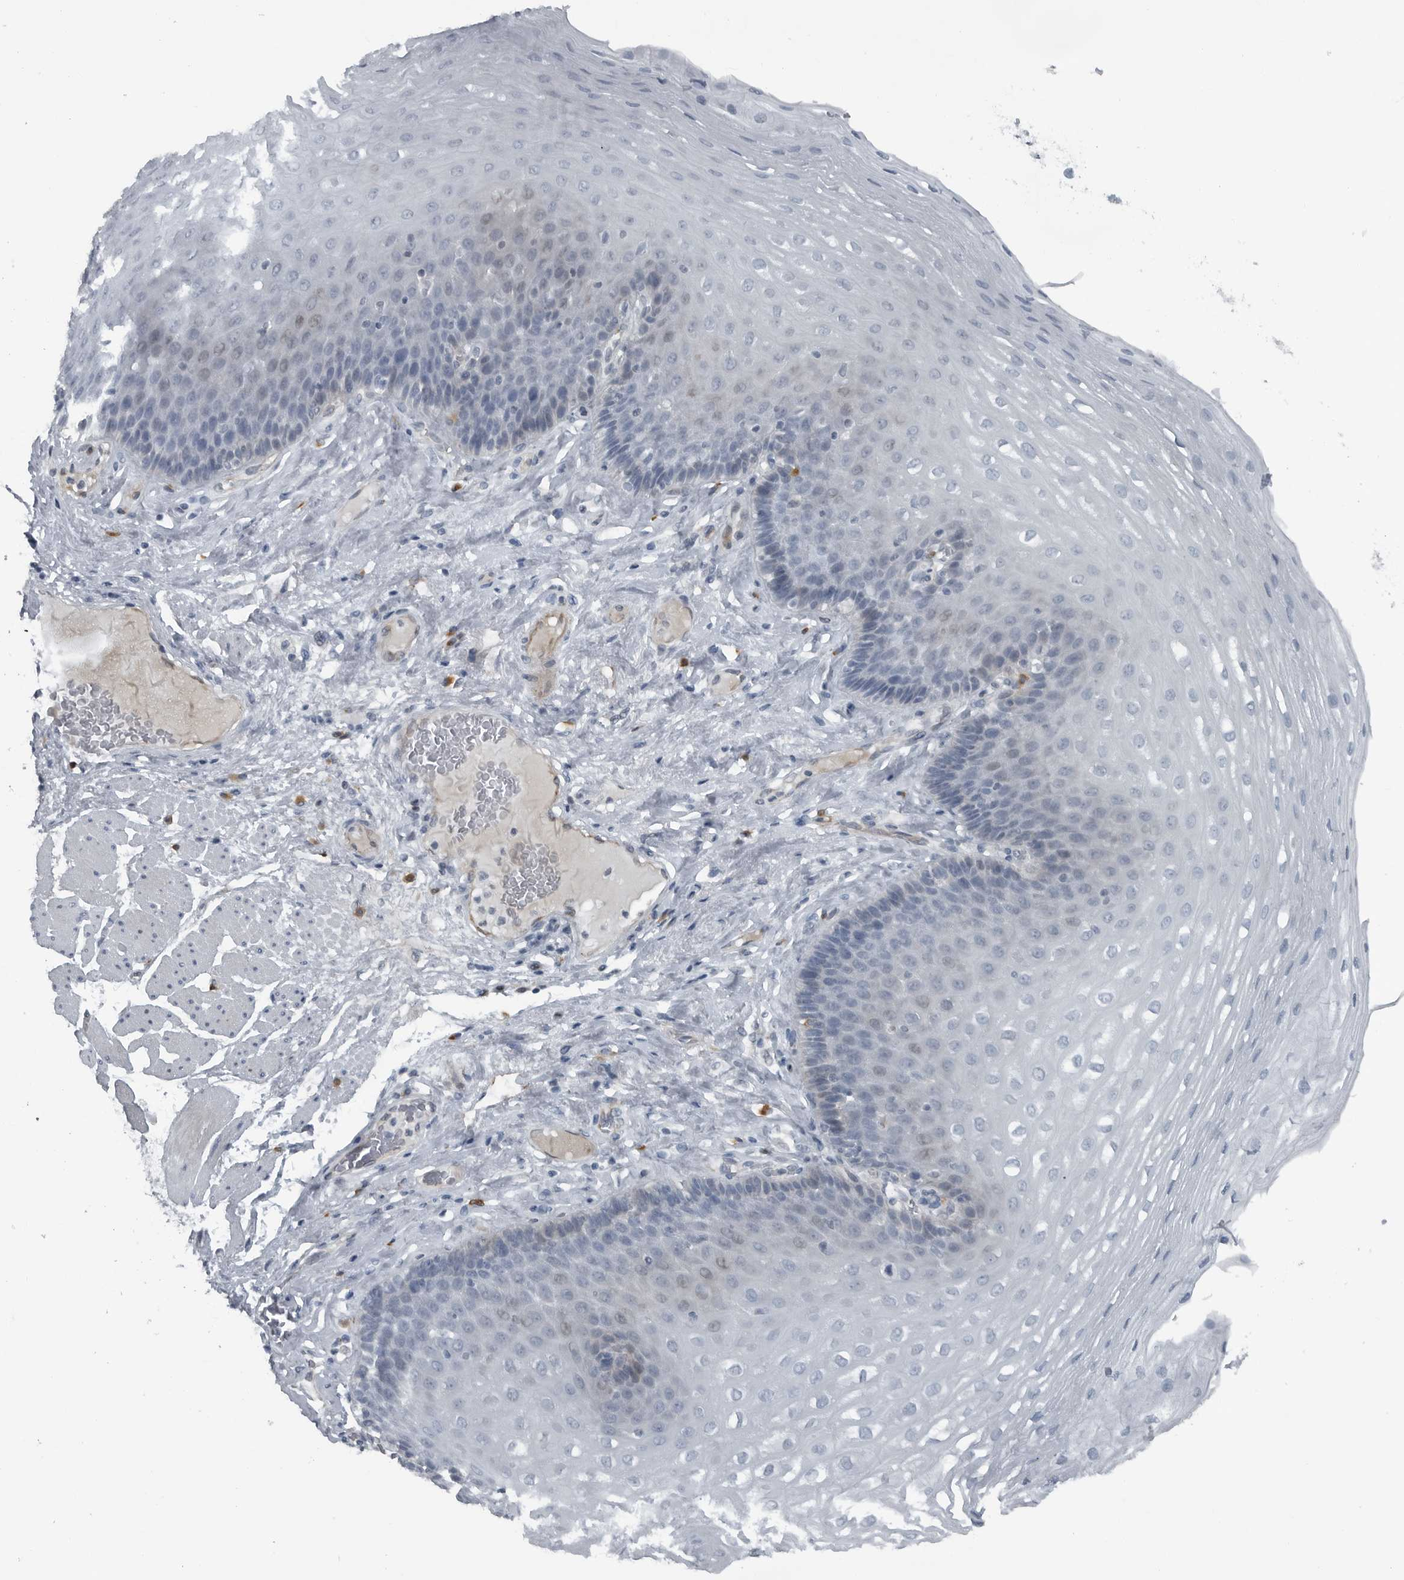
{"staining": {"intensity": "negative", "quantity": "none", "location": "none"}, "tissue": "esophagus", "cell_type": "Squamous epithelial cells", "image_type": "normal", "snomed": [{"axis": "morphology", "description": "Normal tissue, NOS"}, {"axis": "topography", "description": "Esophagus"}], "caption": "The histopathology image shows no significant staining in squamous epithelial cells of esophagus. Brightfield microscopy of immunohistochemistry stained with DAB (brown) and hematoxylin (blue), captured at high magnification.", "gene": "GAK", "patient": {"sex": "female", "age": 66}}